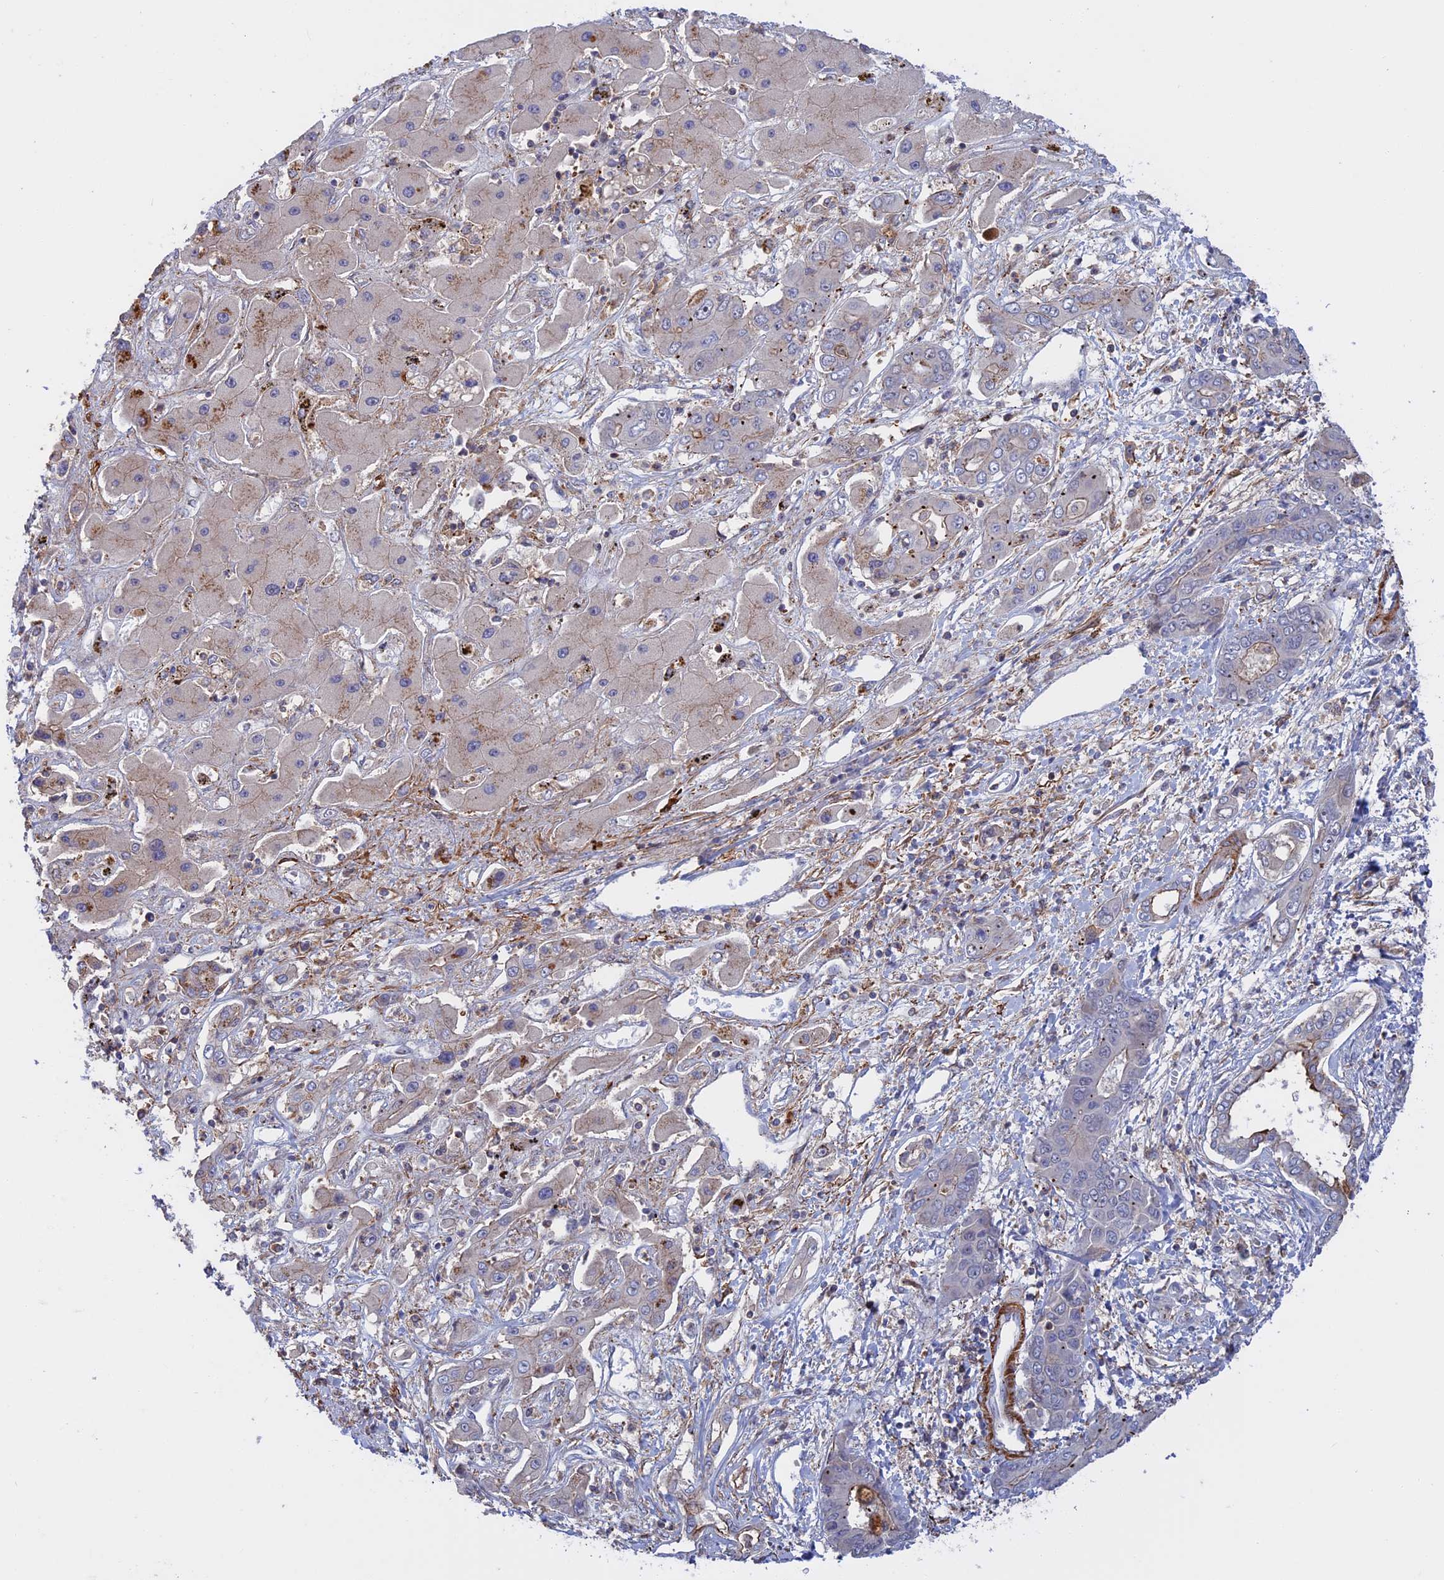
{"staining": {"intensity": "negative", "quantity": "none", "location": "none"}, "tissue": "liver cancer", "cell_type": "Tumor cells", "image_type": "cancer", "snomed": [{"axis": "morphology", "description": "Cholangiocarcinoma"}, {"axis": "topography", "description": "Liver"}], "caption": "Immunohistochemical staining of liver cancer (cholangiocarcinoma) shows no significant positivity in tumor cells.", "gene": "LYPD5", "patient": {"sex": "male", "age": 67}}